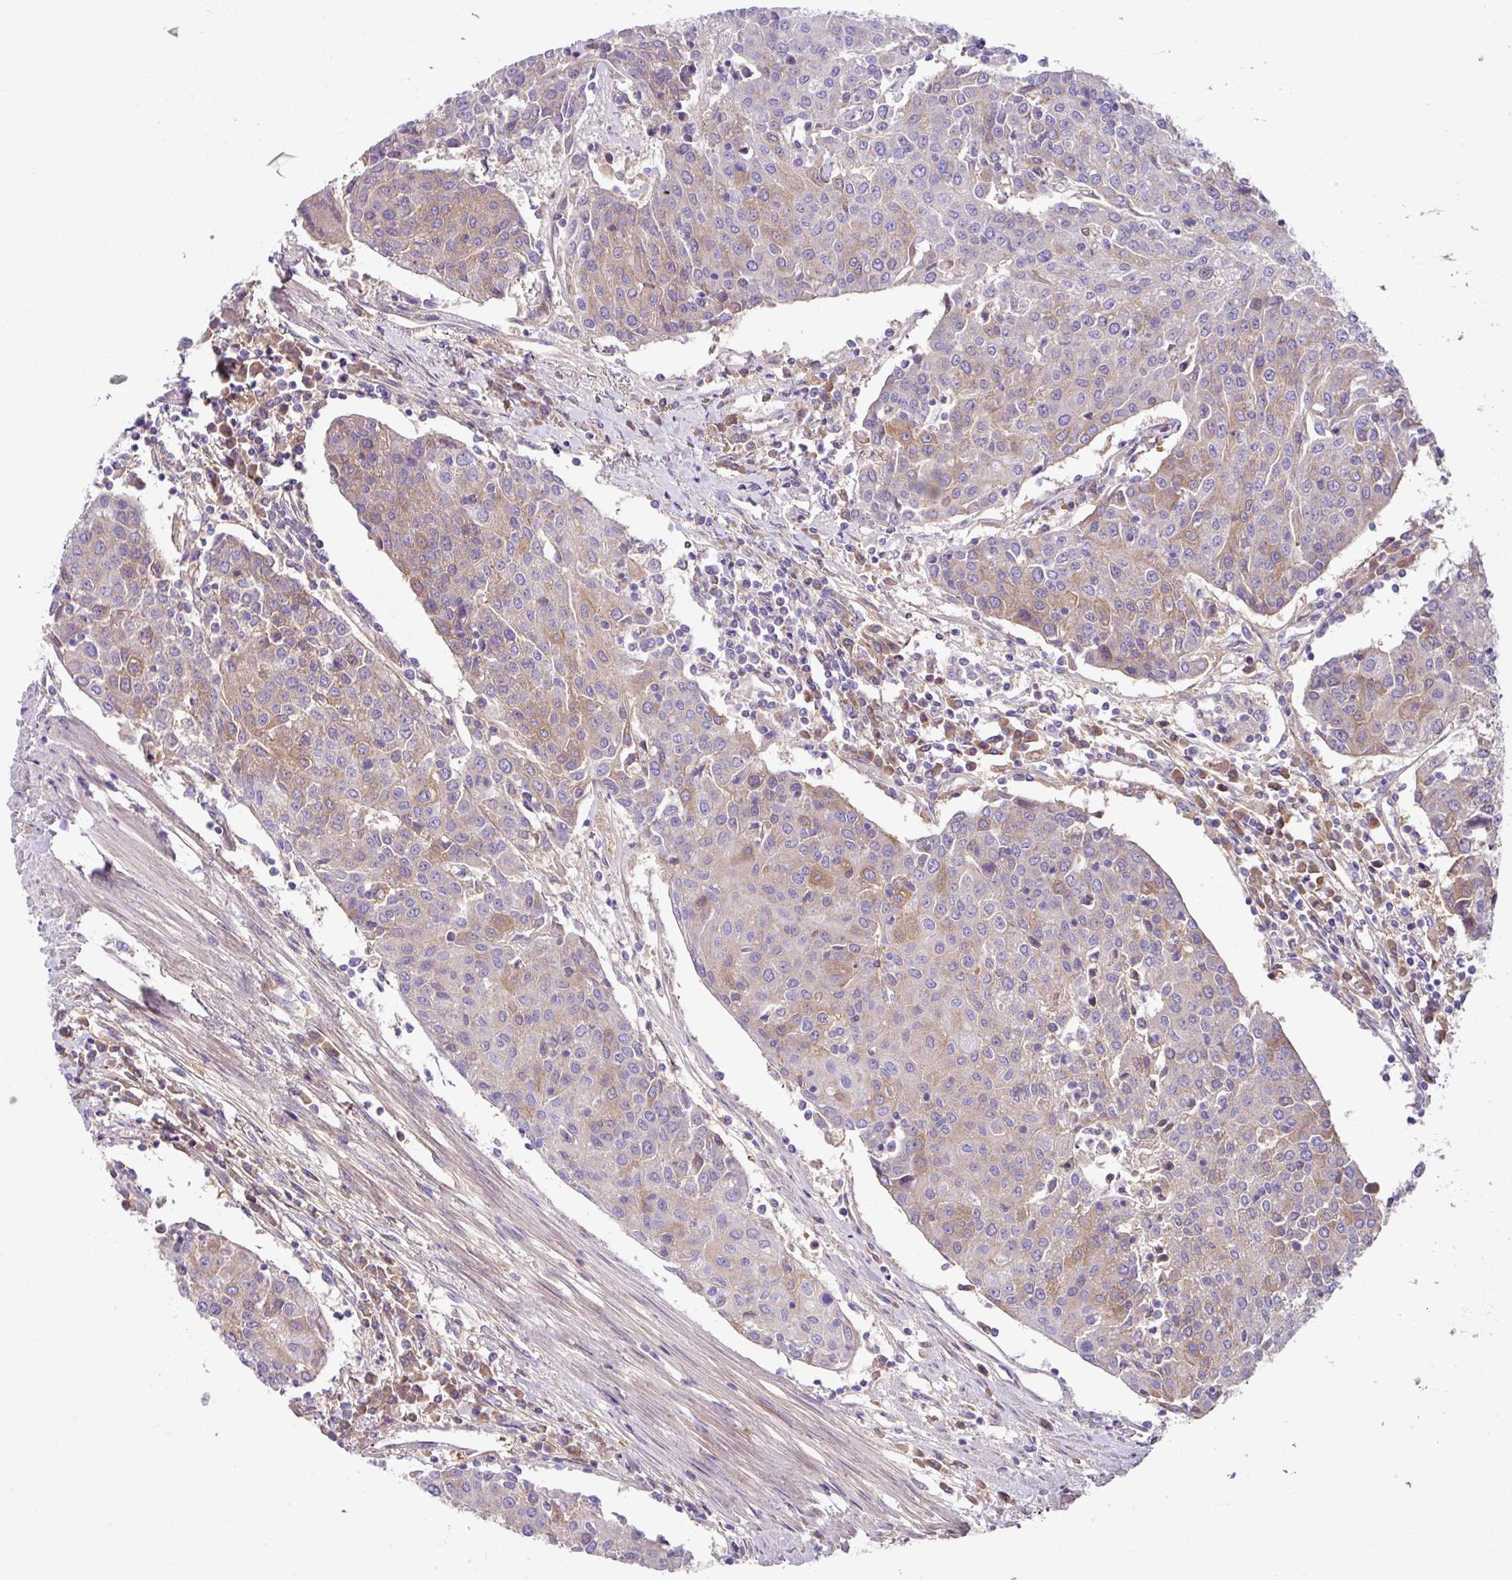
{"staining": {"intensity": "weak", "quantity": "25%-75%", "location": "cytoplasmic/membranous"}, "tissue": "urothelial cancer", "cell_type": "Tumor cells", "image_type": "cancer", "snomed": [{"axis": "morphology", "description": "Urothelial carcinoma, High grade"}, {"axis": "topography", "description": "Urinary bladder"}], "caption": "Urothelial cancer stained for a protein demonstrates weak cytoplasmic/membranous positivity in tumor cells.", "gene": "DNAL1", "patient": {"sex": "female", "age": 85}}